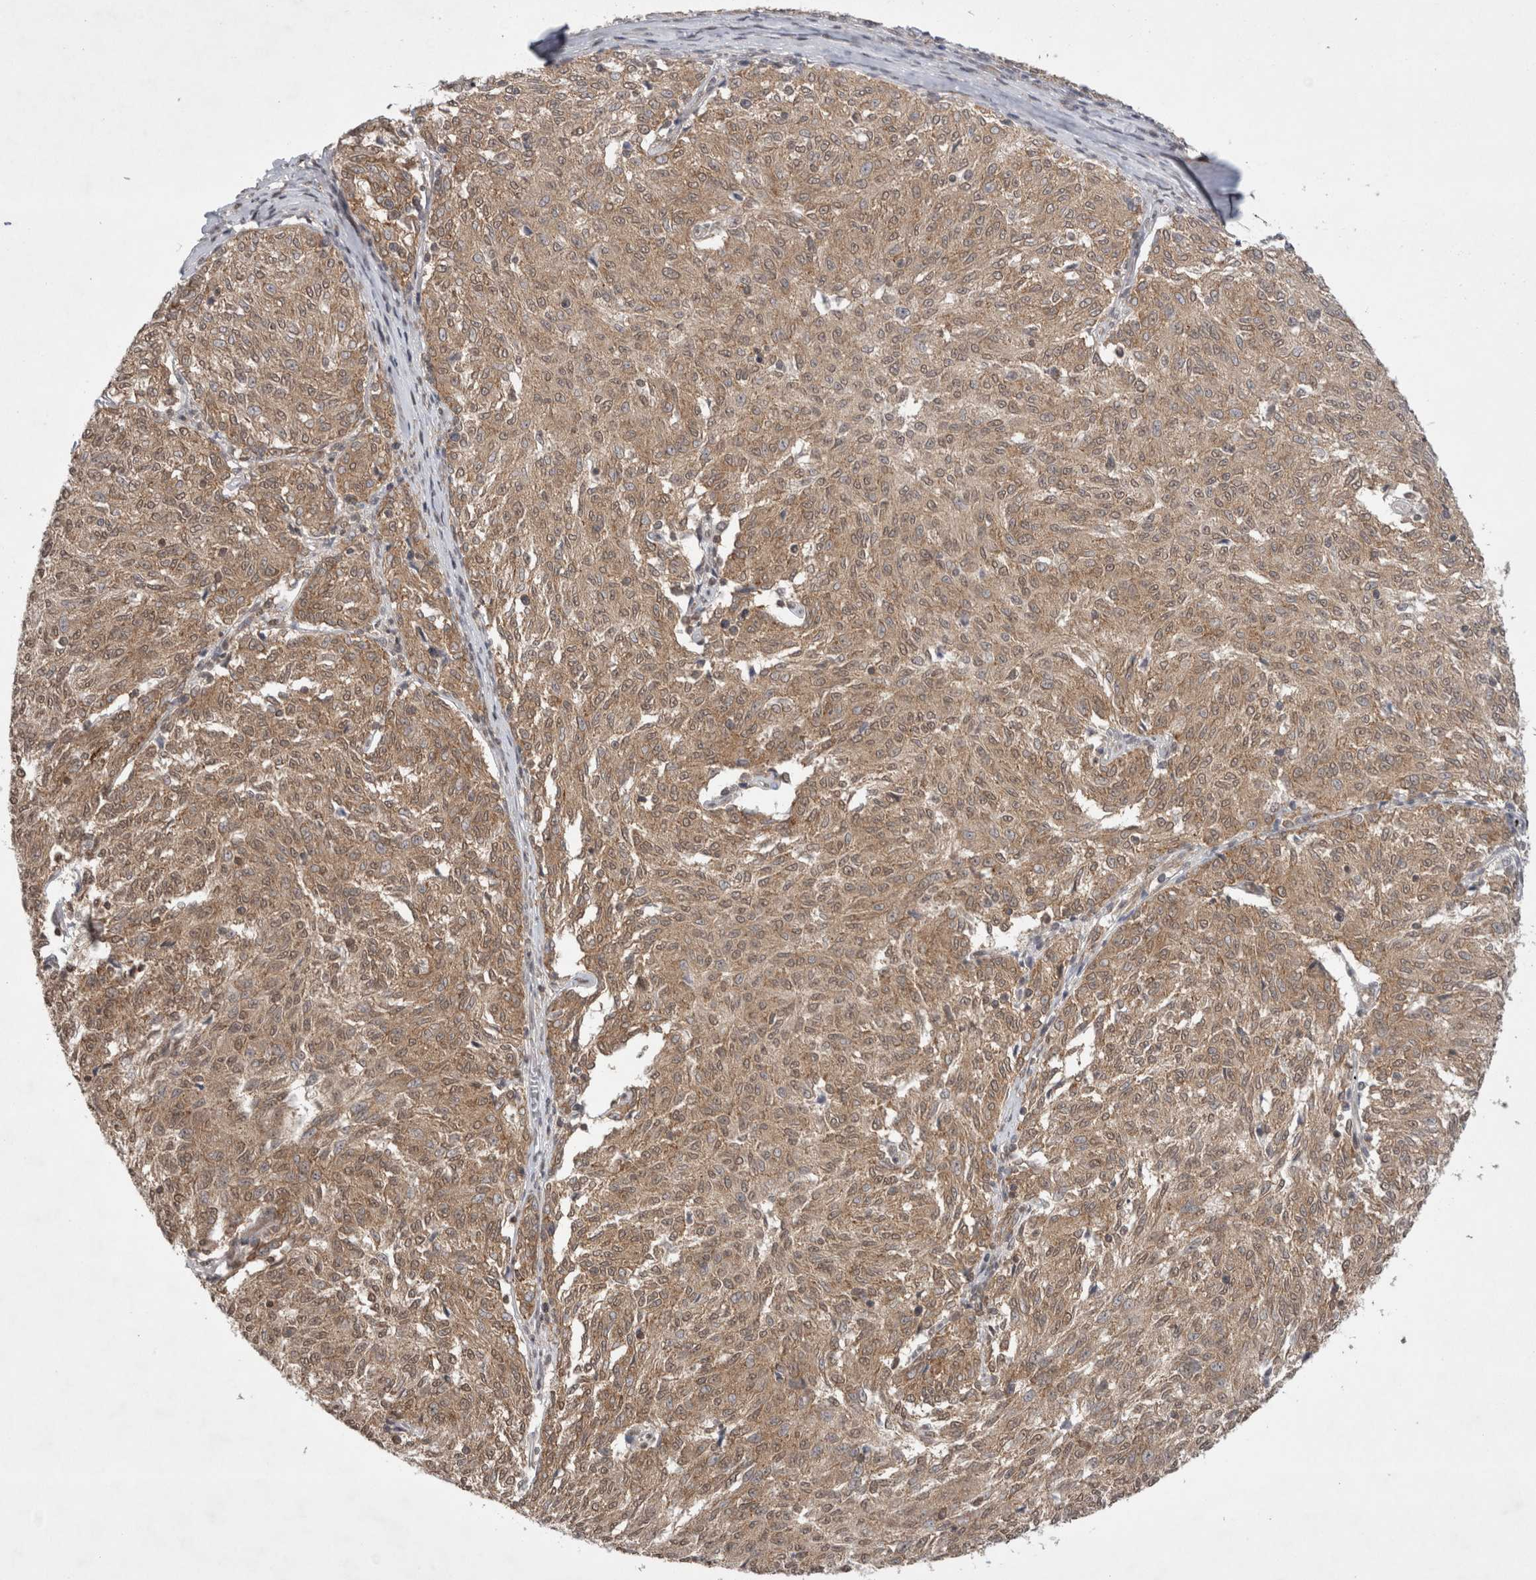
{"staining": {"intensity": "moderate", "quantity": ">75%", "location": "cytoplasmic/membranous"}, "tissue": "melanoma", "cell_type": "Tumor cells", "image_type": "cancer", "snomed": [{"axis": "morphology", "description": "Malignant melanoma, NOS"}, {"axis": "topography", "description": "Skin"}], "caption": "A brown stain labels moderate cytoplasmic/membranous expression of a protein in human malignant melanoma tumor cells.", "gene": "WIPF2", "patient": {"sex": "female", "age": 72}}